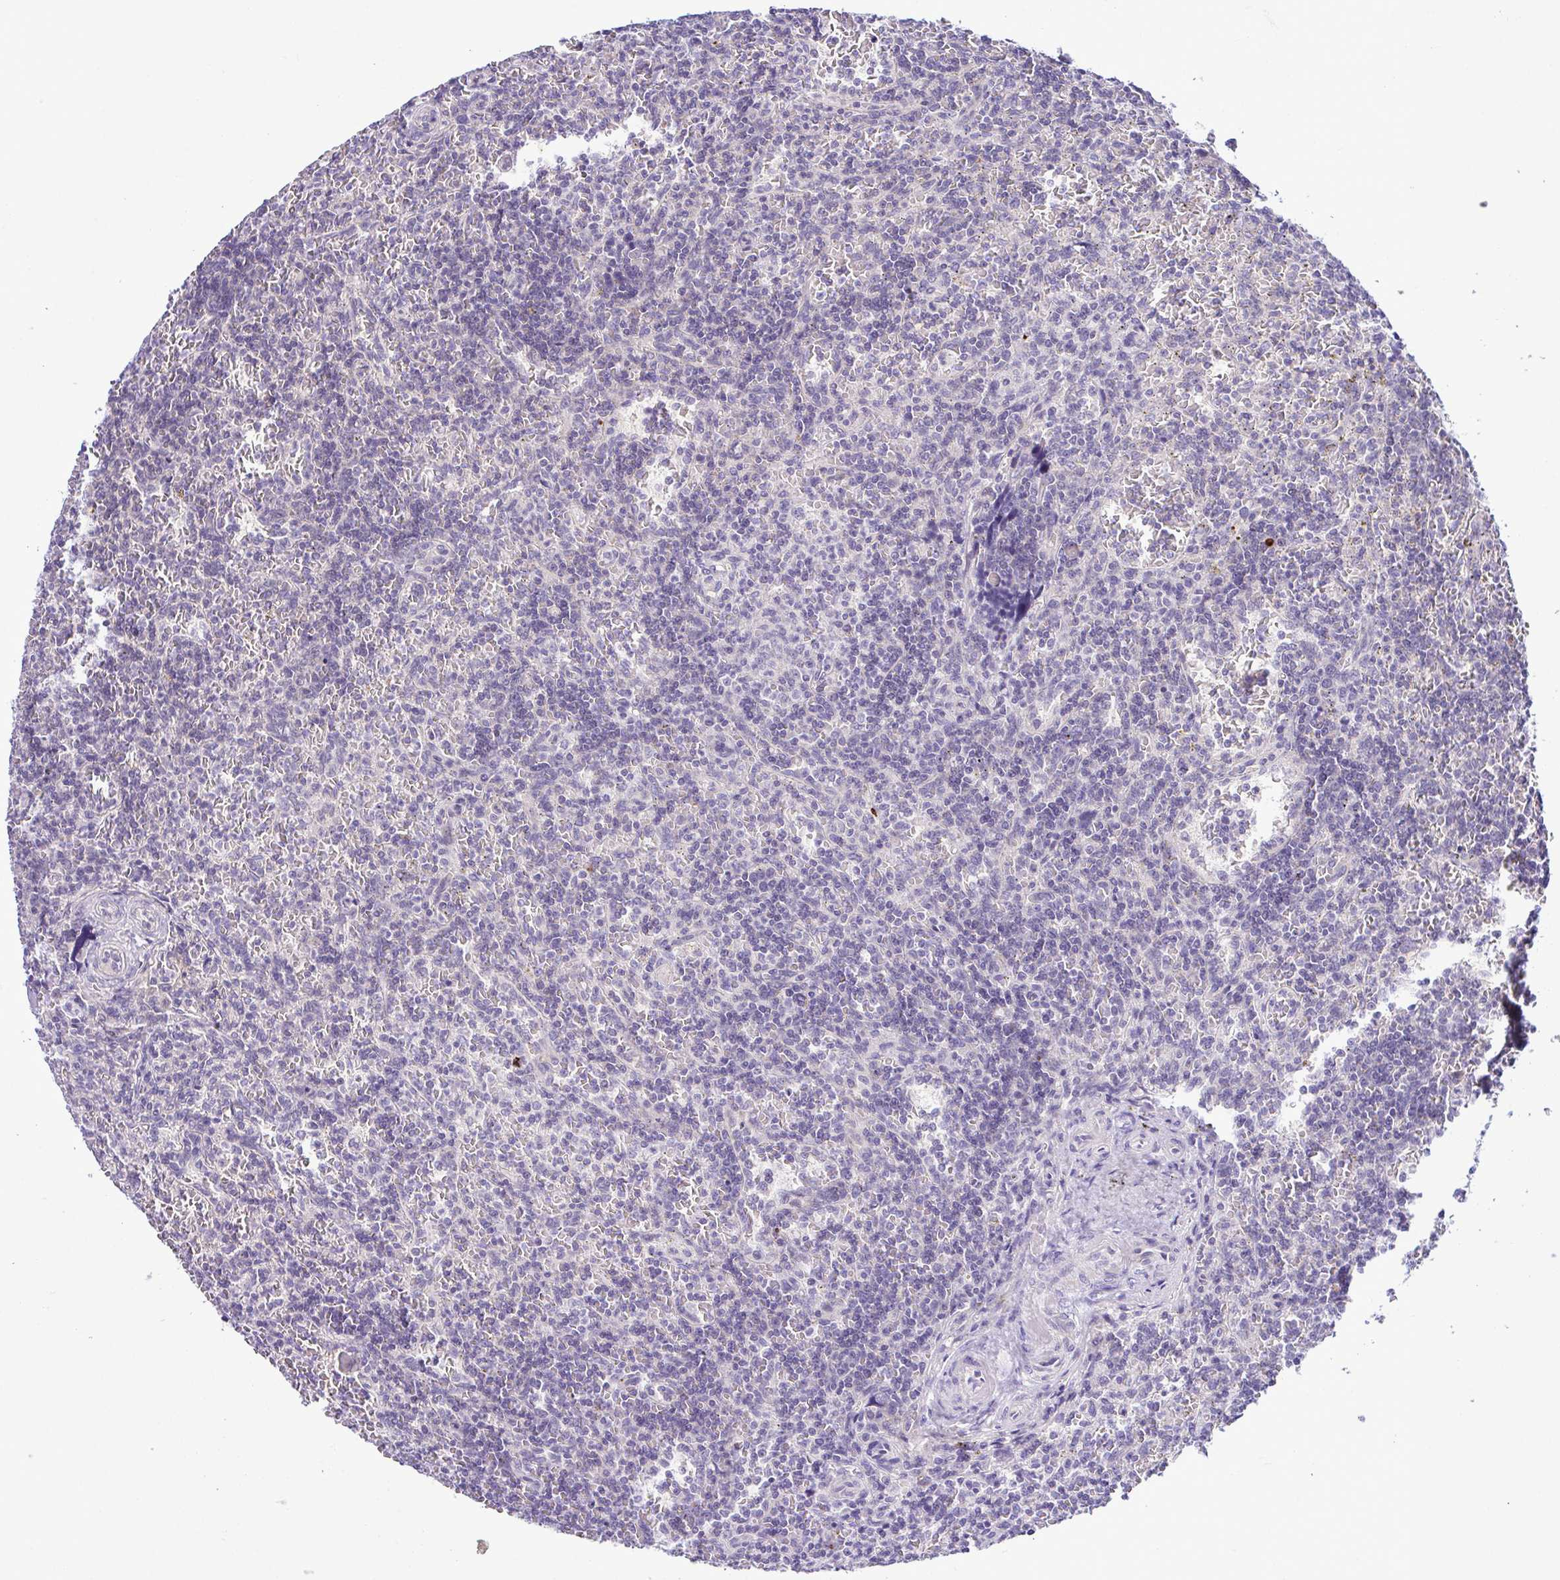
{"staining": {"intensity": "negative", "quantity": "none", "location": "none"}, "tissue": "lymphoma", "cell_type": "Tumor cells", "image_type": "cancer", "snomed": [{"axis": "morphology", "description": "Malignant lymphoma, non-Hodgkin's type, Low grade"}, {"axis": "topography", "description": "Spleen"}], "caption": "High magnification brightfield microscopy of low-grade malignant lymphoma, non-Hodgkin's type stained with DAB (3,3'-diaminobenzidine) (brown) and counterstained with hematoxylin (blue): tumor cells show no significant staining. (Stains: DAB immunohistochemistry (IHC) with hematoxylin counter stain, Microscopy: brightfield microscopy at high magnification).", "gene": "SYNPO2L", "patient": {"sex": "male", "age": 73}}